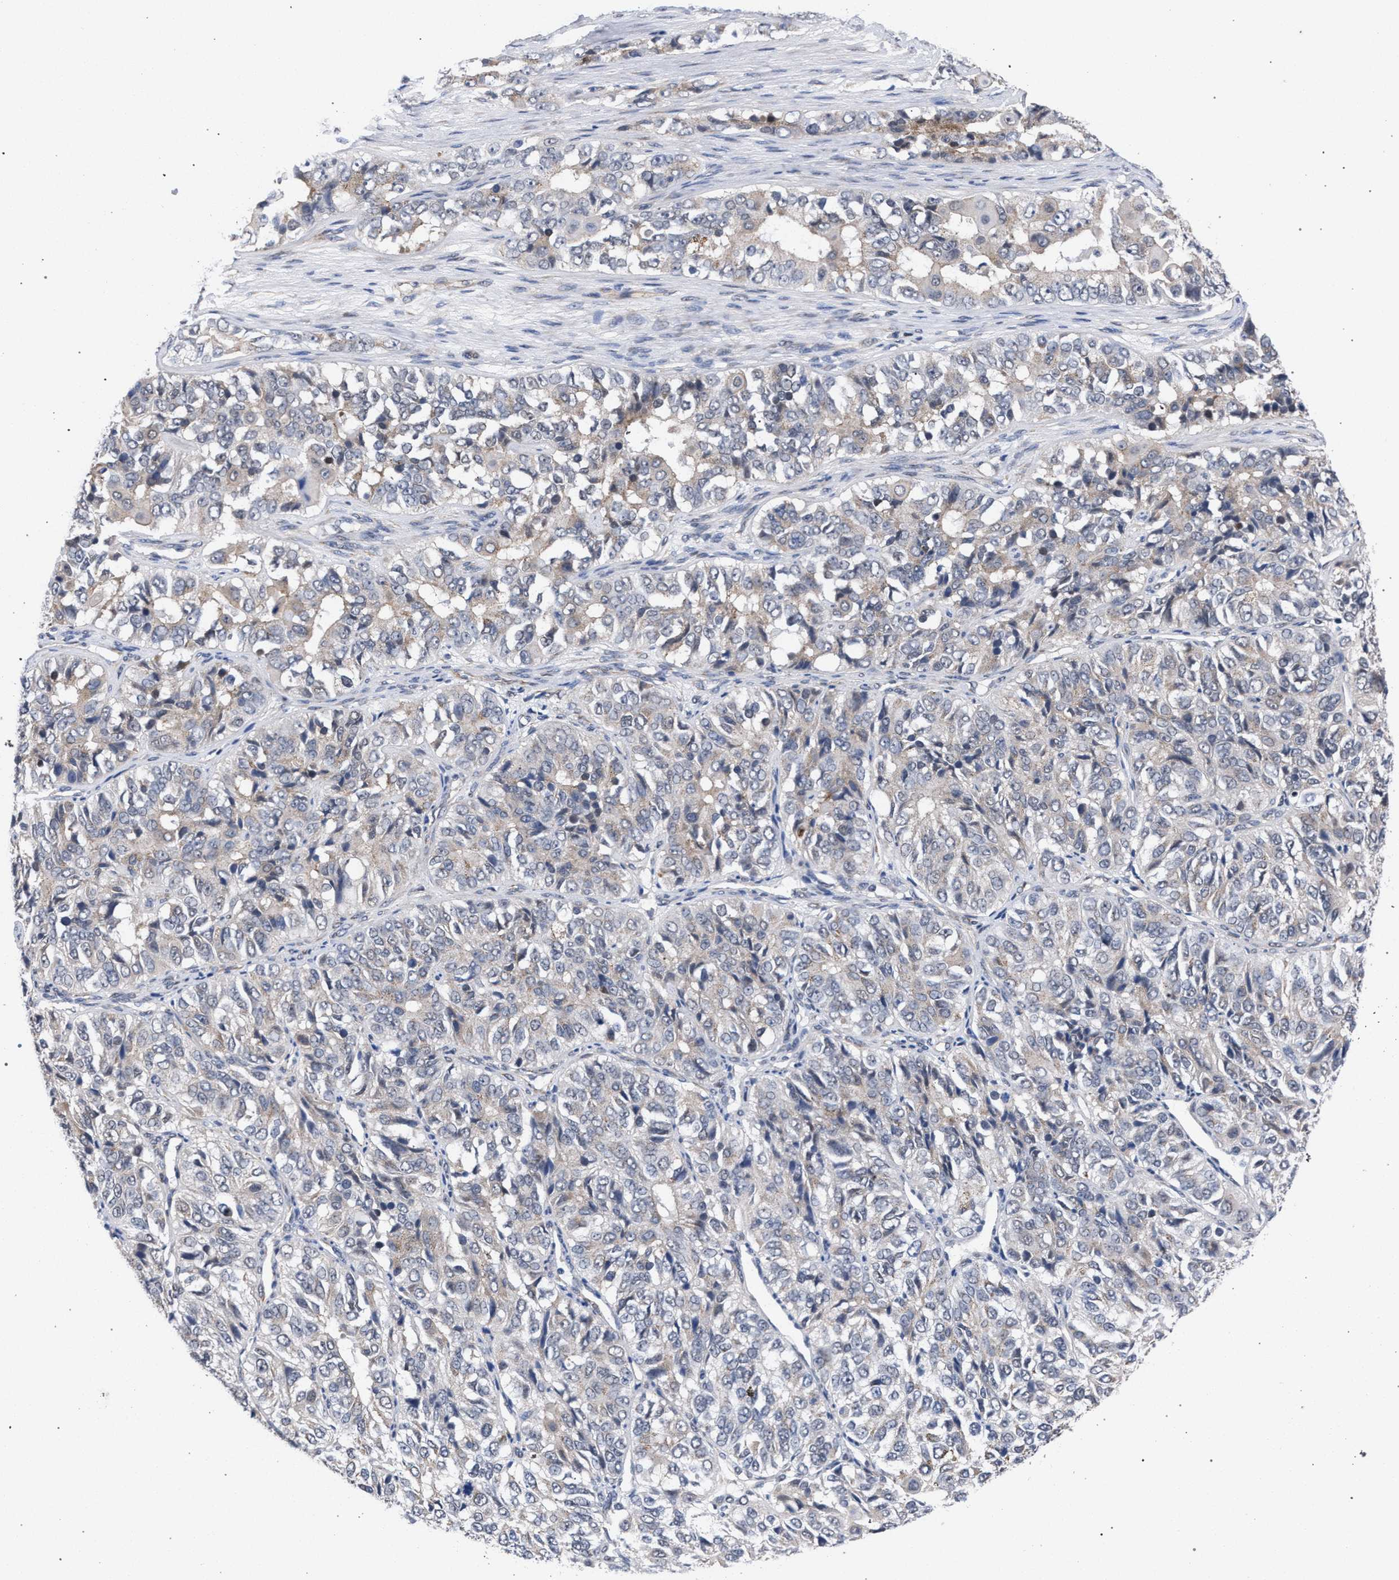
{"staining": {"intensity": "weak", "quantity": "25%-75%", "location": "cytoplasmic/membranous"}, "tissue": "ovarian cancer", "cell_type": "Tumor cells", "image_type": "cancer", "snomed": [{"axis": "morphology", "description": "Carcinoma, endometroid"}, {"axis": "topography", "description": "Ovary"}], "caption": "Immunohistochemistry staining of endometroid carcinoma (ovarian), which reveals low levels of weak cytoplasmic/membranous positivity in approximately 25%-75% of tumor cells indicating weak cytoplasmic/membranous protein staining. The staining was performed using DAB (3,3'-diaminobenzidine) (brown) for protein detection and nuclei were counterstained in hematoxylin (blue).", "gene": "GOLGA2", "patient": {"sex": "female", "age": 51}}